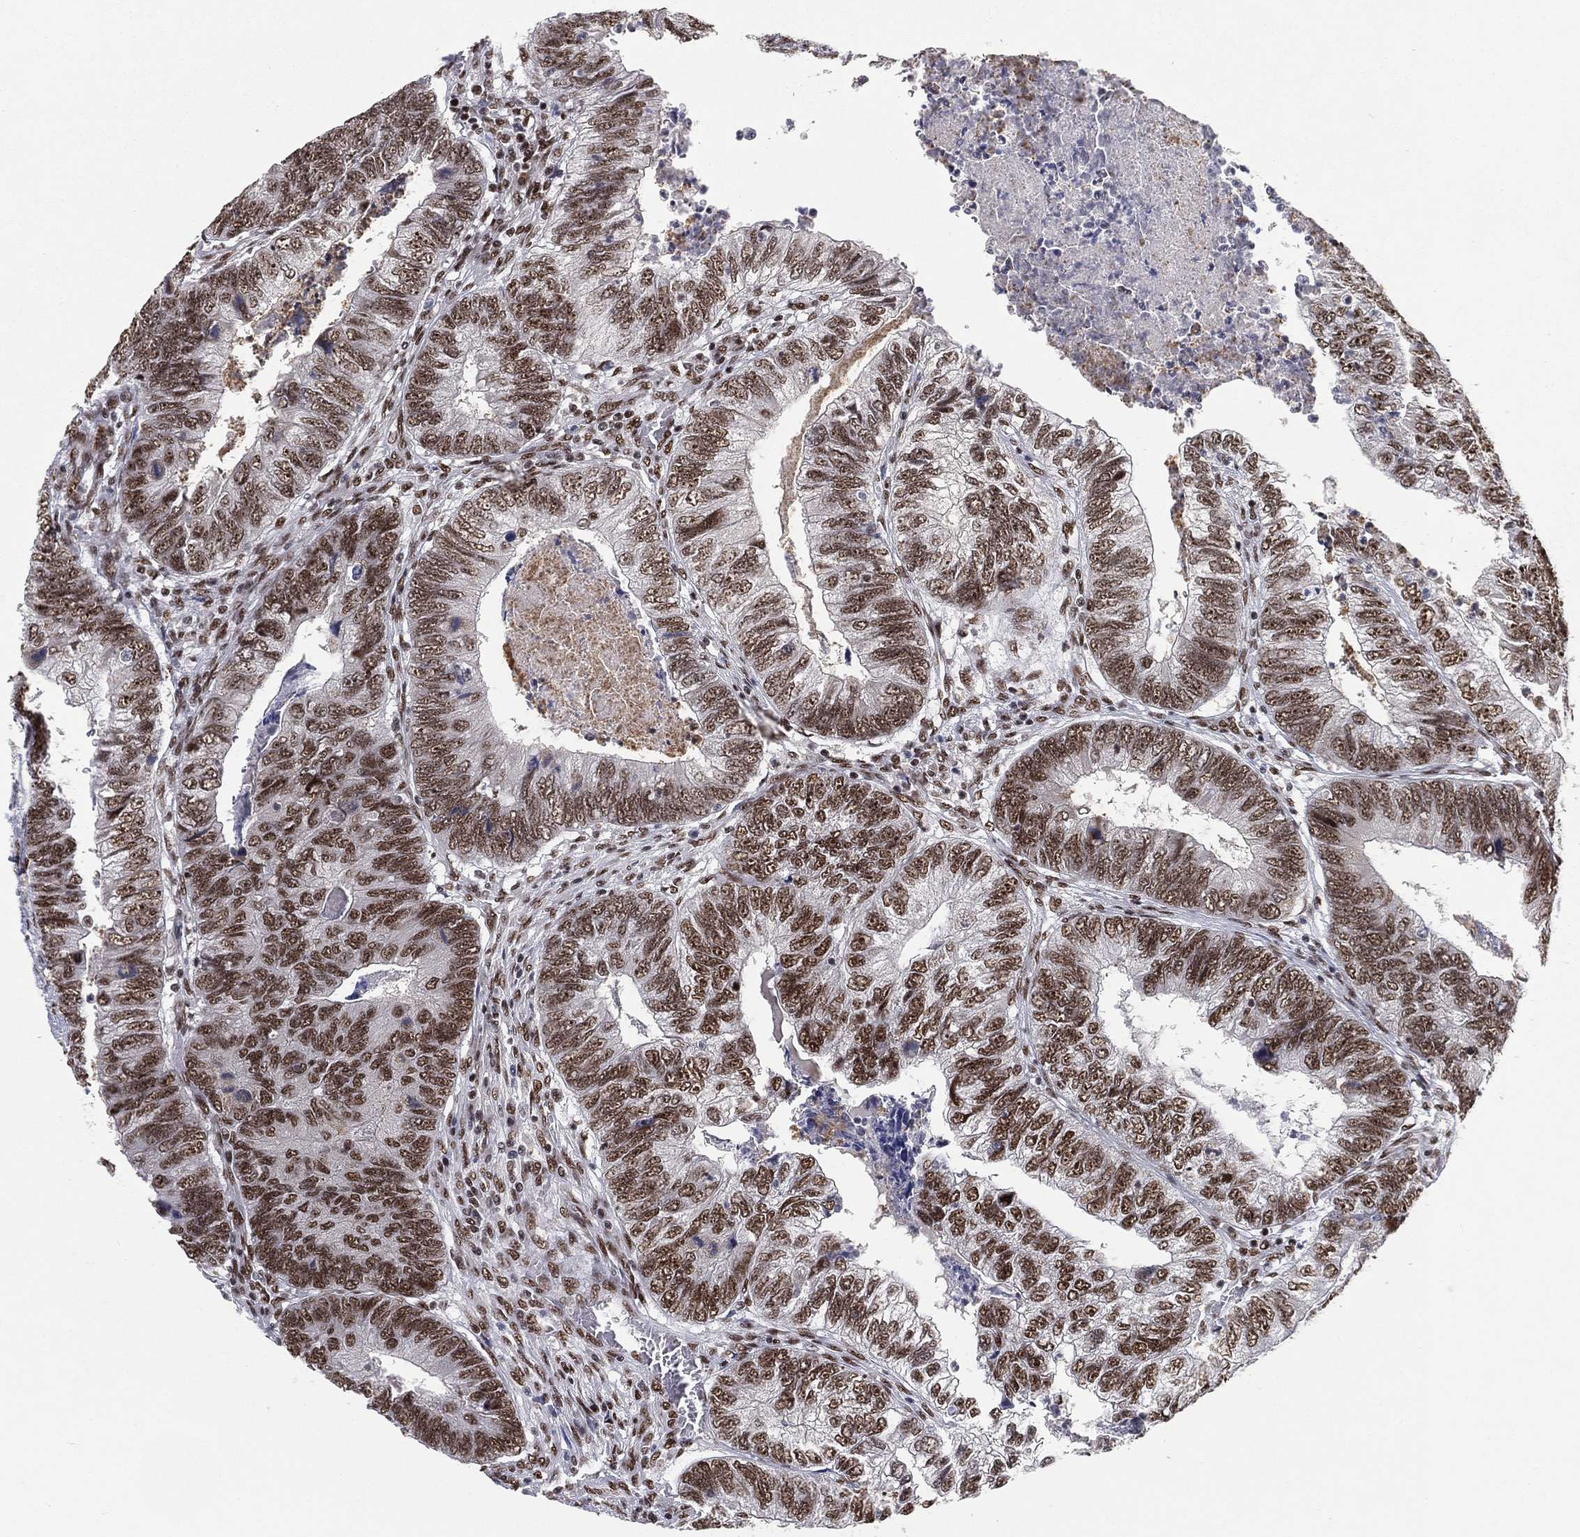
{"staining": {"intensity": "moderate", "quantity": ">75%", "location": "nuclear"}, "tissue": "colorectal cancer", "cell_type": "Tumor cells", "image_type": "cancer", "snomed": [{"axis": "morphology", "description": "Adenocarcinoma, NOS"}, {"axis": "topography", "description": "Colon"}], "caption": "A medium amount of moderate nuclear positivity is appreciated in approximately >75% of tumor cells in adenocarcinoma (colorectal) tissue.", "gene": "DDX27", "patient": {"sex": "female", "age": 67}}